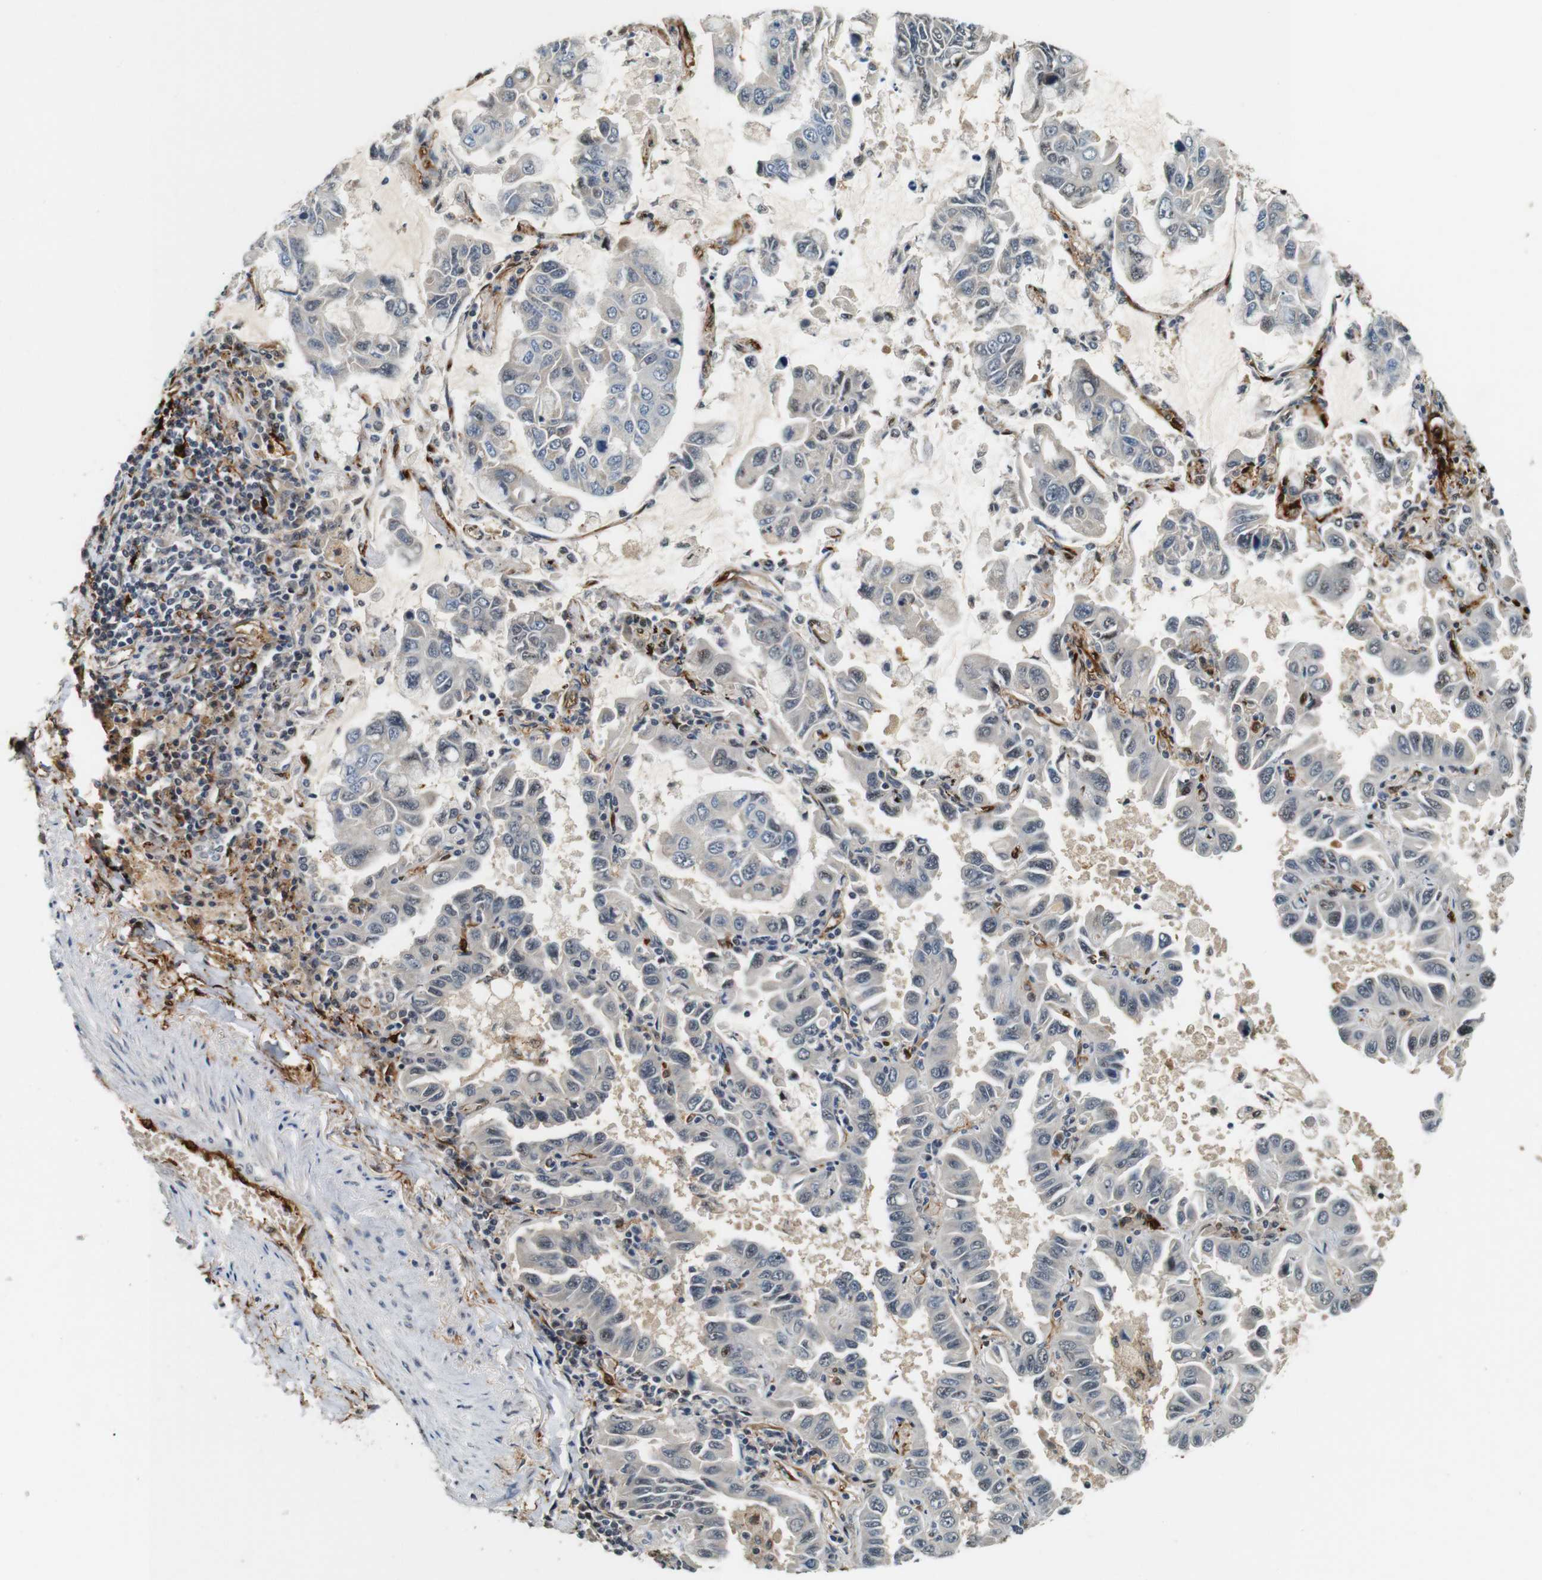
{"staining": {"intensity": "weak", "quantity": "<25%", "location": "cytoplasmic/membranous,nuclear"}, "tissue": "lung cancer", "cell_type": "Tumor cells", "image_type": "cancer", "snomed": [{"axis": "morphology", "description": "Adenocarcinoma, NOS"}, {"axis": "topography", "description": "Lung"}], "caption": "Immunohistochemistry (IHC) histopathology image of lung cancer stained for a protein (brown), which shows no staining in tumor cells.", "gene": "LXN", "patient": {"sex": "male", "age": 64}}